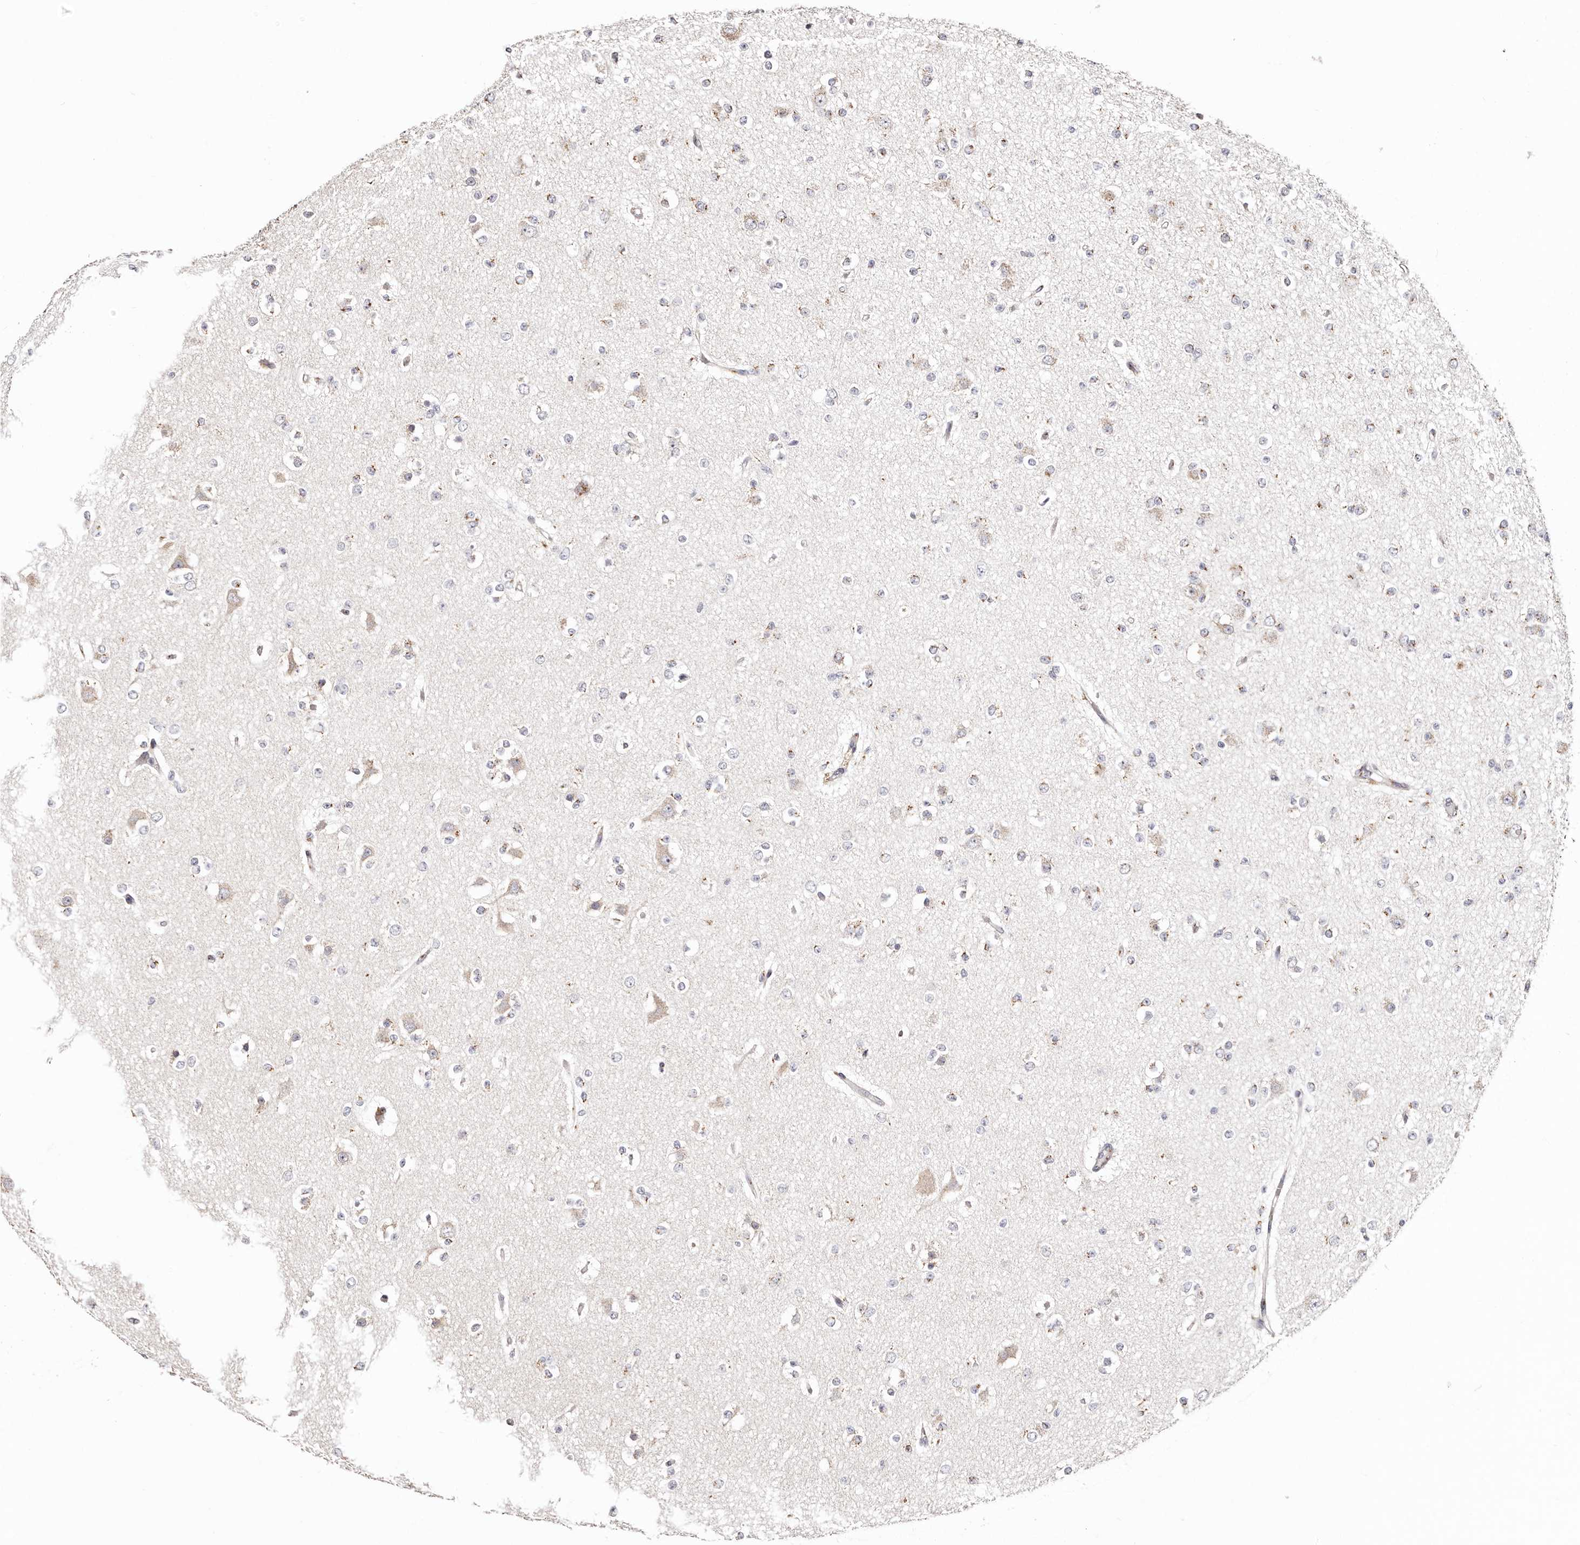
{"staining": {"intensity": "weak", "quantity": "<25%", "location": "cytoplasmic/membranous"}, "tissue": "glioma", "cell_type": "Tumor cells", "image_type": "cancer", "snomed": [{"axis": "morphology", "description": "Glioma, malignant, Low grade"}, {"axis": "topography", "description": "Brain"}], "caption": "An image of human low-grade glioma (malignant) is negative for staining in tumor cells.", "gene": "MAPK6", "patient": {"sex": "female", "age": 22}}